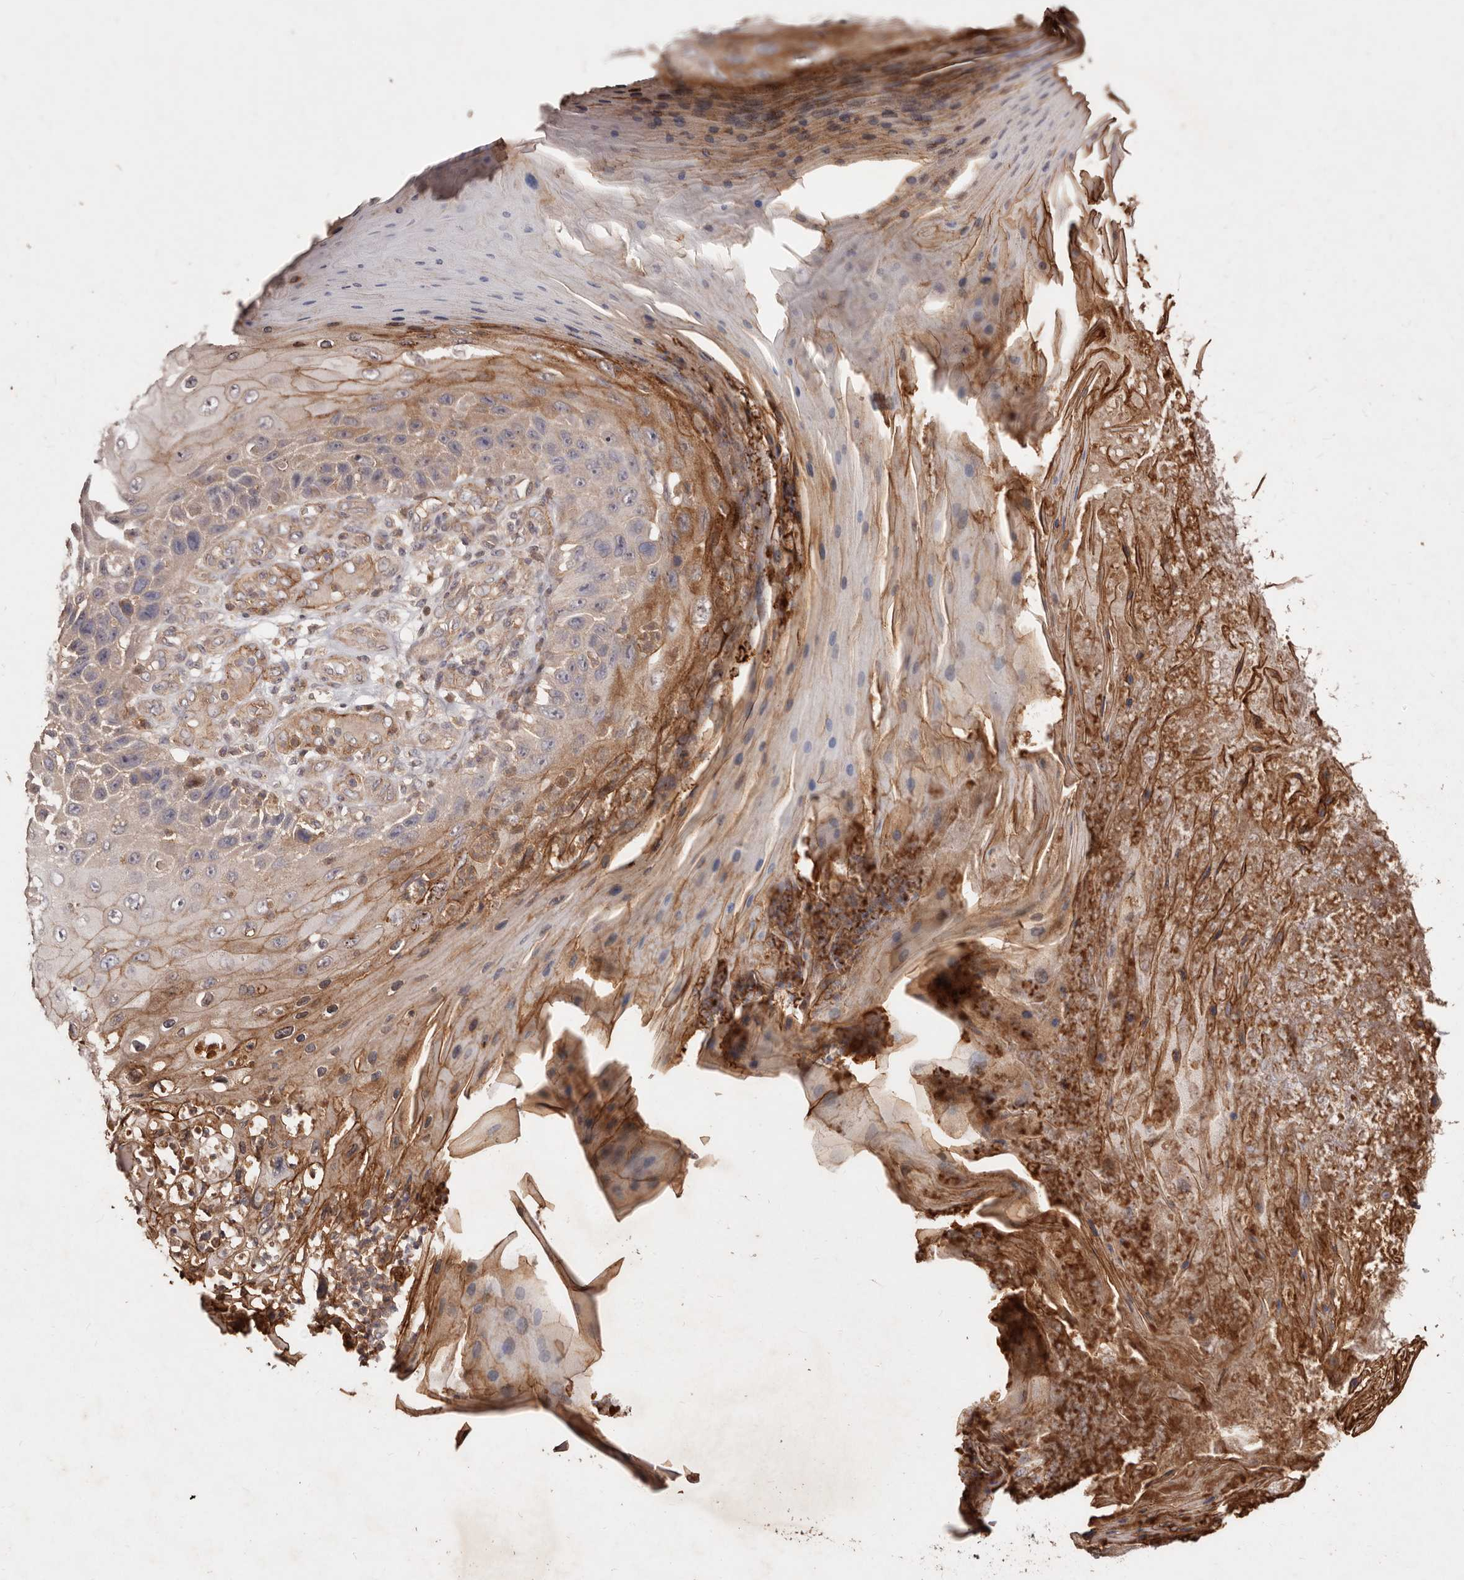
{"staining": {"intensity": "negative", "quantity": "none", "location": "none"}, "tissue": "skin cancer", "cell_type": "Tumor cells", "image_type": "cancer", "snomed": [{"axis": "morphology", "description": "Squamous cell carcinoma, NOS"}, {"axis": "topography", "description": "Skin"}], "caption": "This micrograph is of skin cancer (squamous cell carcinoma) stained with immunohistochemistry to label a protein in brown with the nuclei are counter-stained blue. There is no staining in tumor cells. Brightfield microscopy of IHC stained with DAB (3,3'-diaminobenzidine) (brown) and hematoxylin (blue), captured at high magnification.", "gene": "CCL14", "patient": {"sex": "female", "age": 88}}